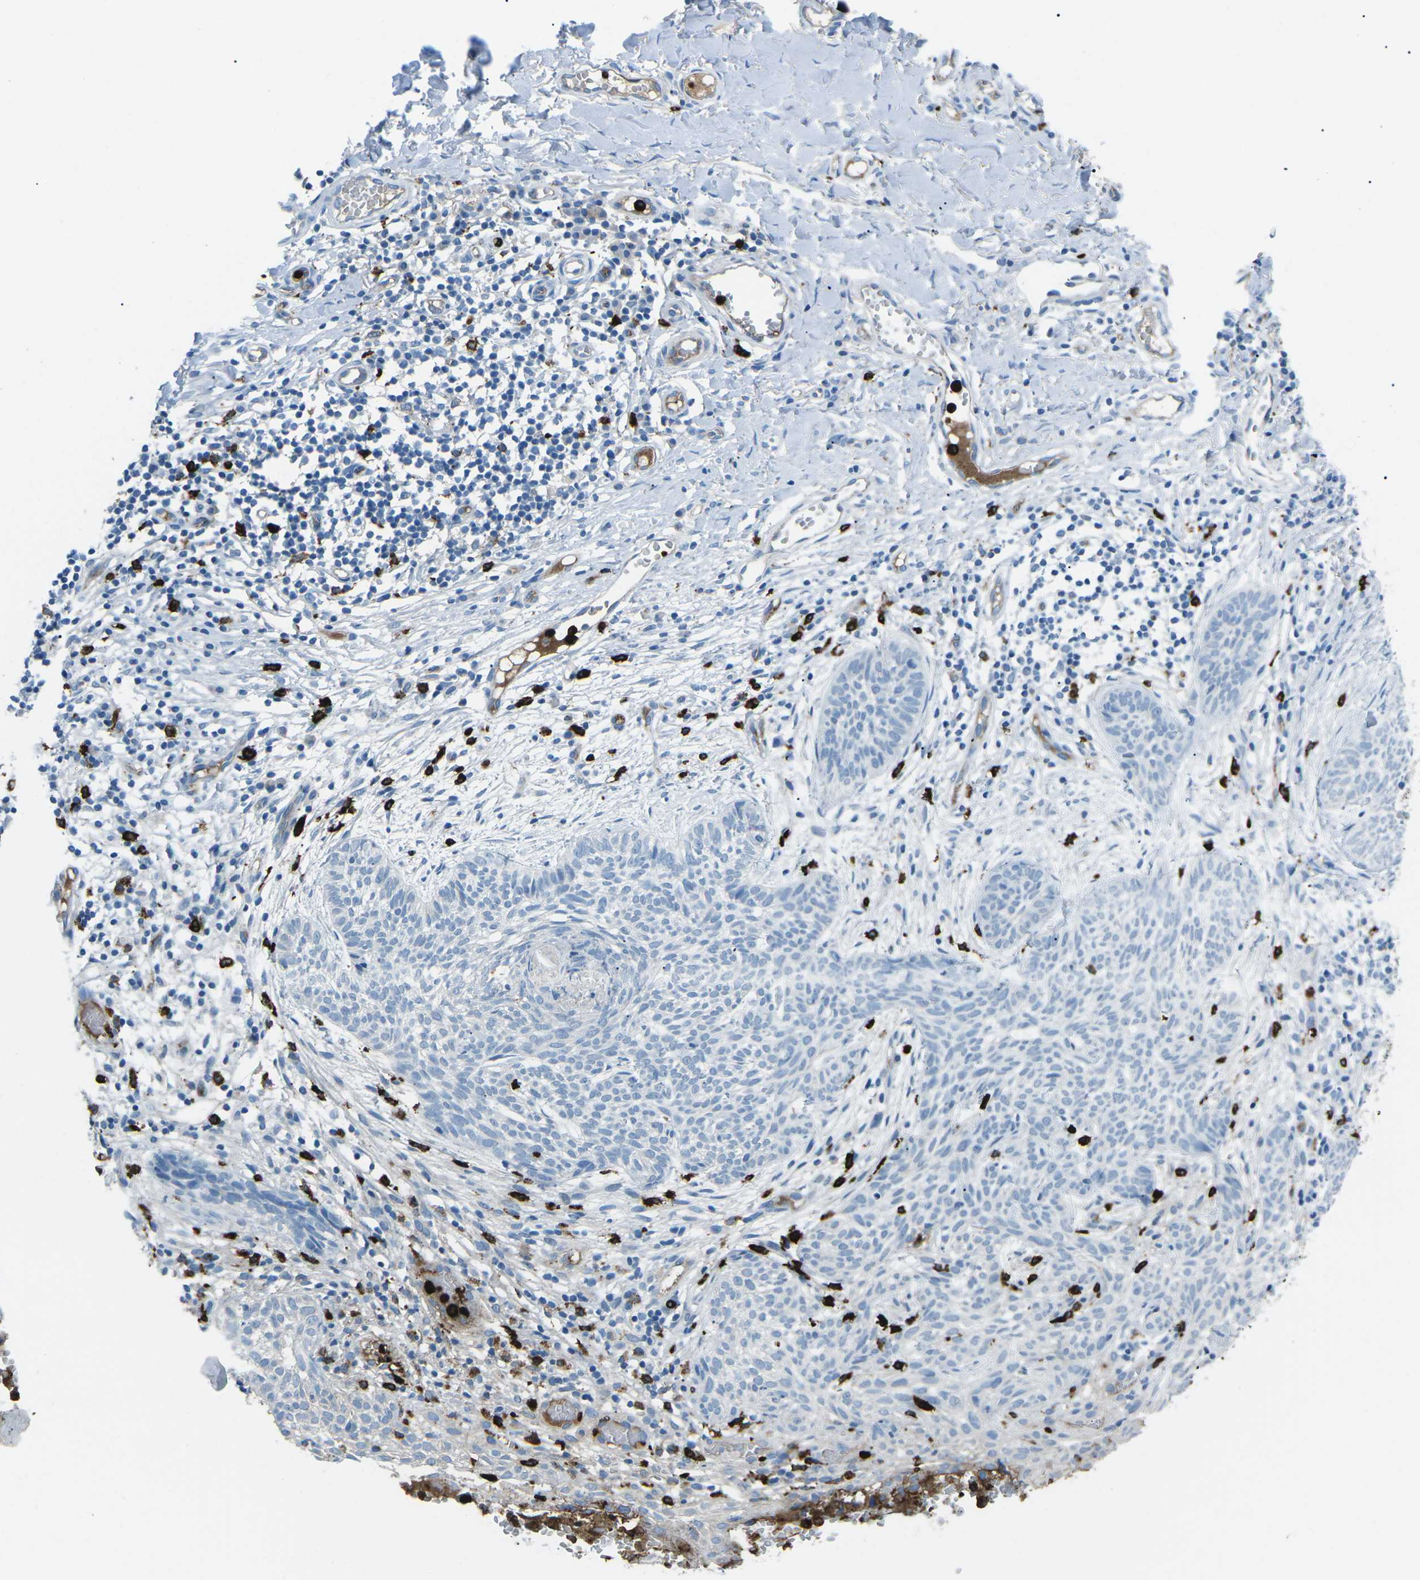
{"staining": {"intensity": "negative", "quantity": "none", "location": "none"}, "tissue": "skin cancer", "cell_type": "Tumor cells", "image_type": "cancer", "snomed": [{"axis": "morphology", "description": "Basal cell carcinoma"}, {"axis": "topography", "description": "Skin"}], "caption": "Protein analysis of skin cancer (basal cell carcinoma) demonstrates no significant positivity in tumor cells.", "gene": "FCN1", "patient": {"sex": "female", "age": 59}}